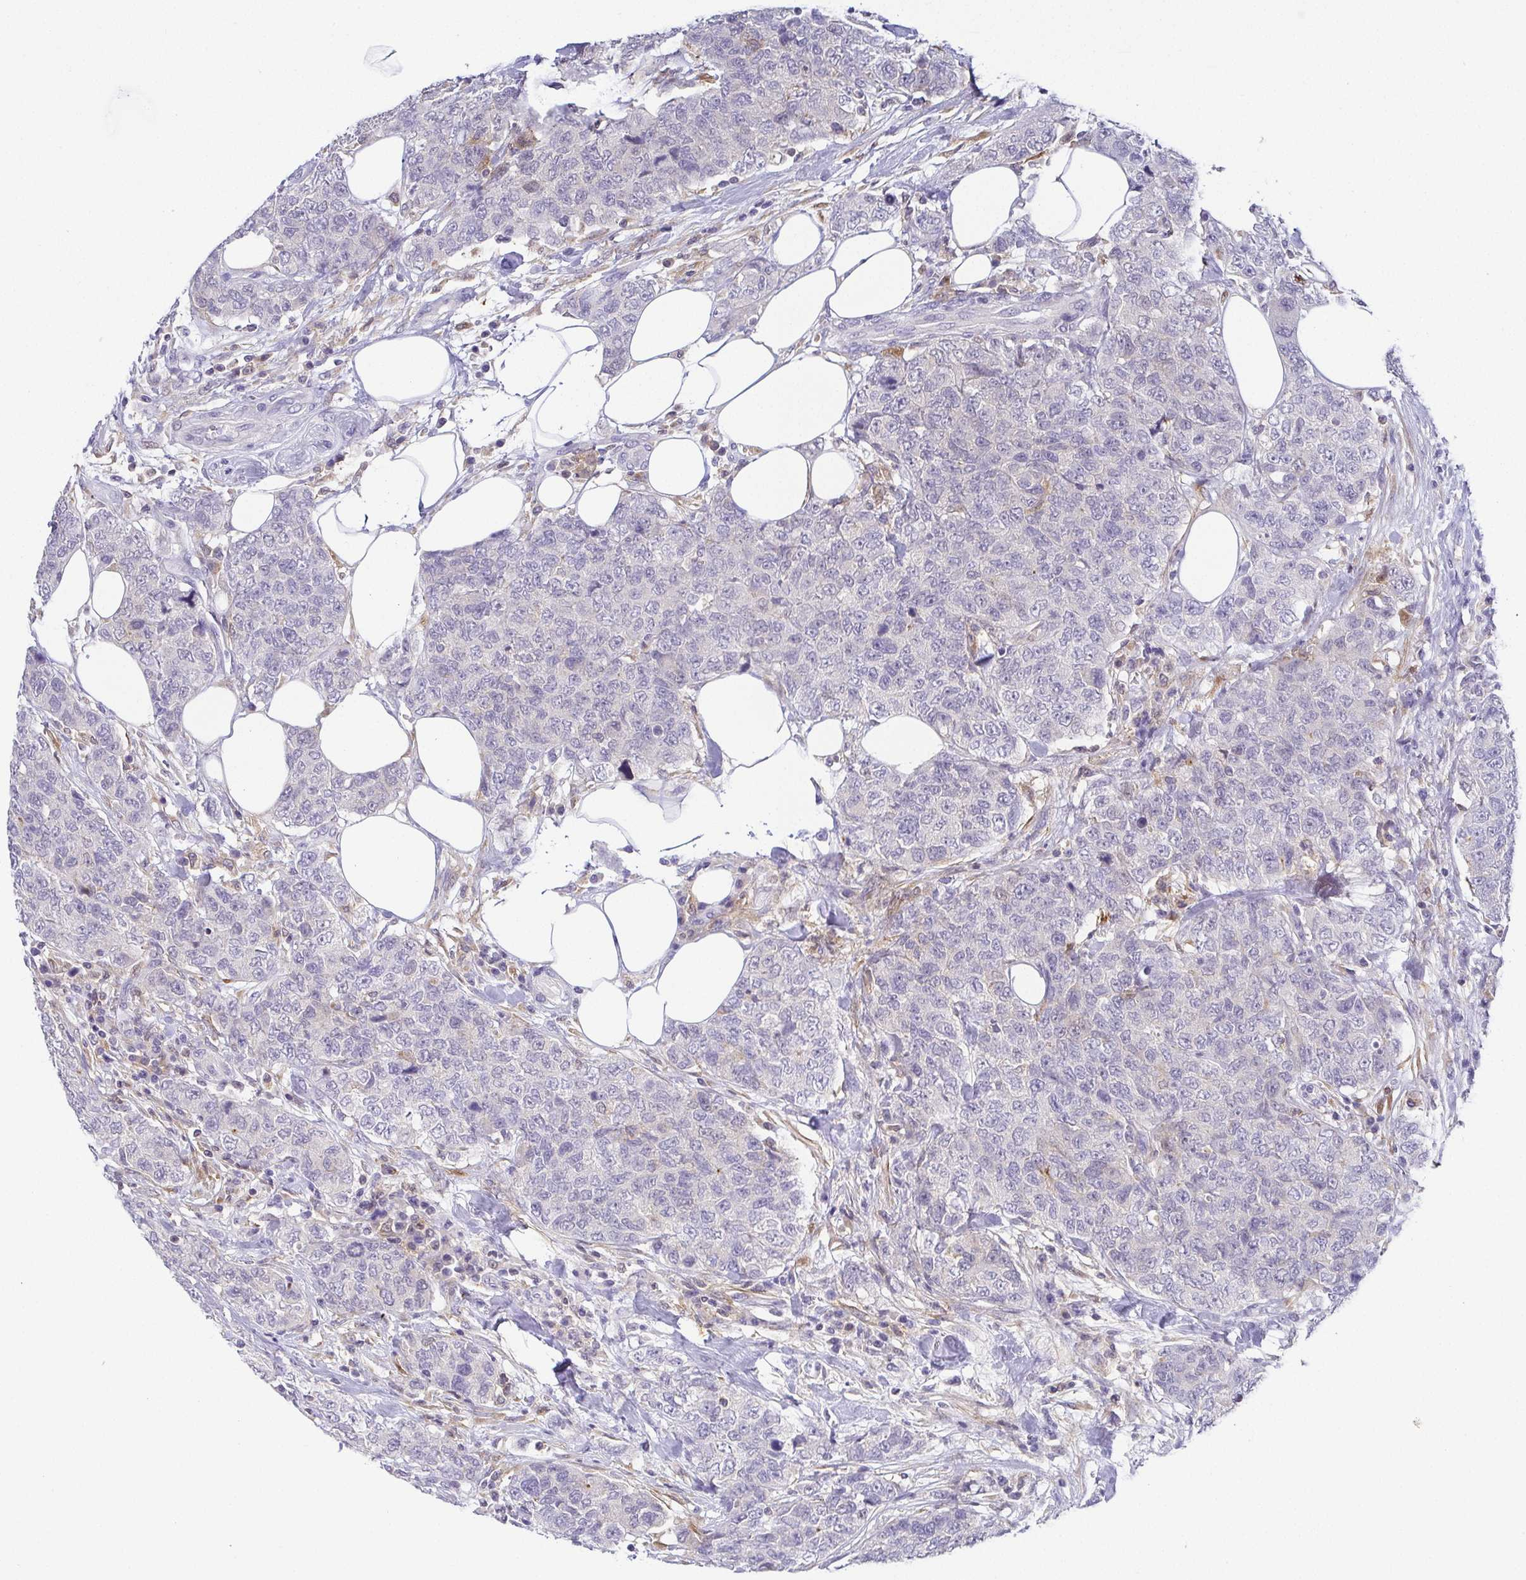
{"staining": {"intensity": "negative", "quantity": "none", "location": "none"}, "tissue": "urothelial cancer", "cell_type": "Tumor cells", "image_type": "cancer", "snomed": [{"axis": "morphology", "description": "Urothelial carcinoma, High grade"}, {"axis": "topography", "description": "Urinary bladder"}], "caption": "A histopathology image of high-grade urothelial carcinoma stained for a protein displays no brown staining in tumor cells. The staining was performed using DAB (3,3'-diaminobenzidine) to visualize the protein expression in brown, while the nuclei were stained in blue with hematoxylin (Magnification: 20x).", "gene": "RNASE7", "patient": {"sex": "female", "age": 78}}